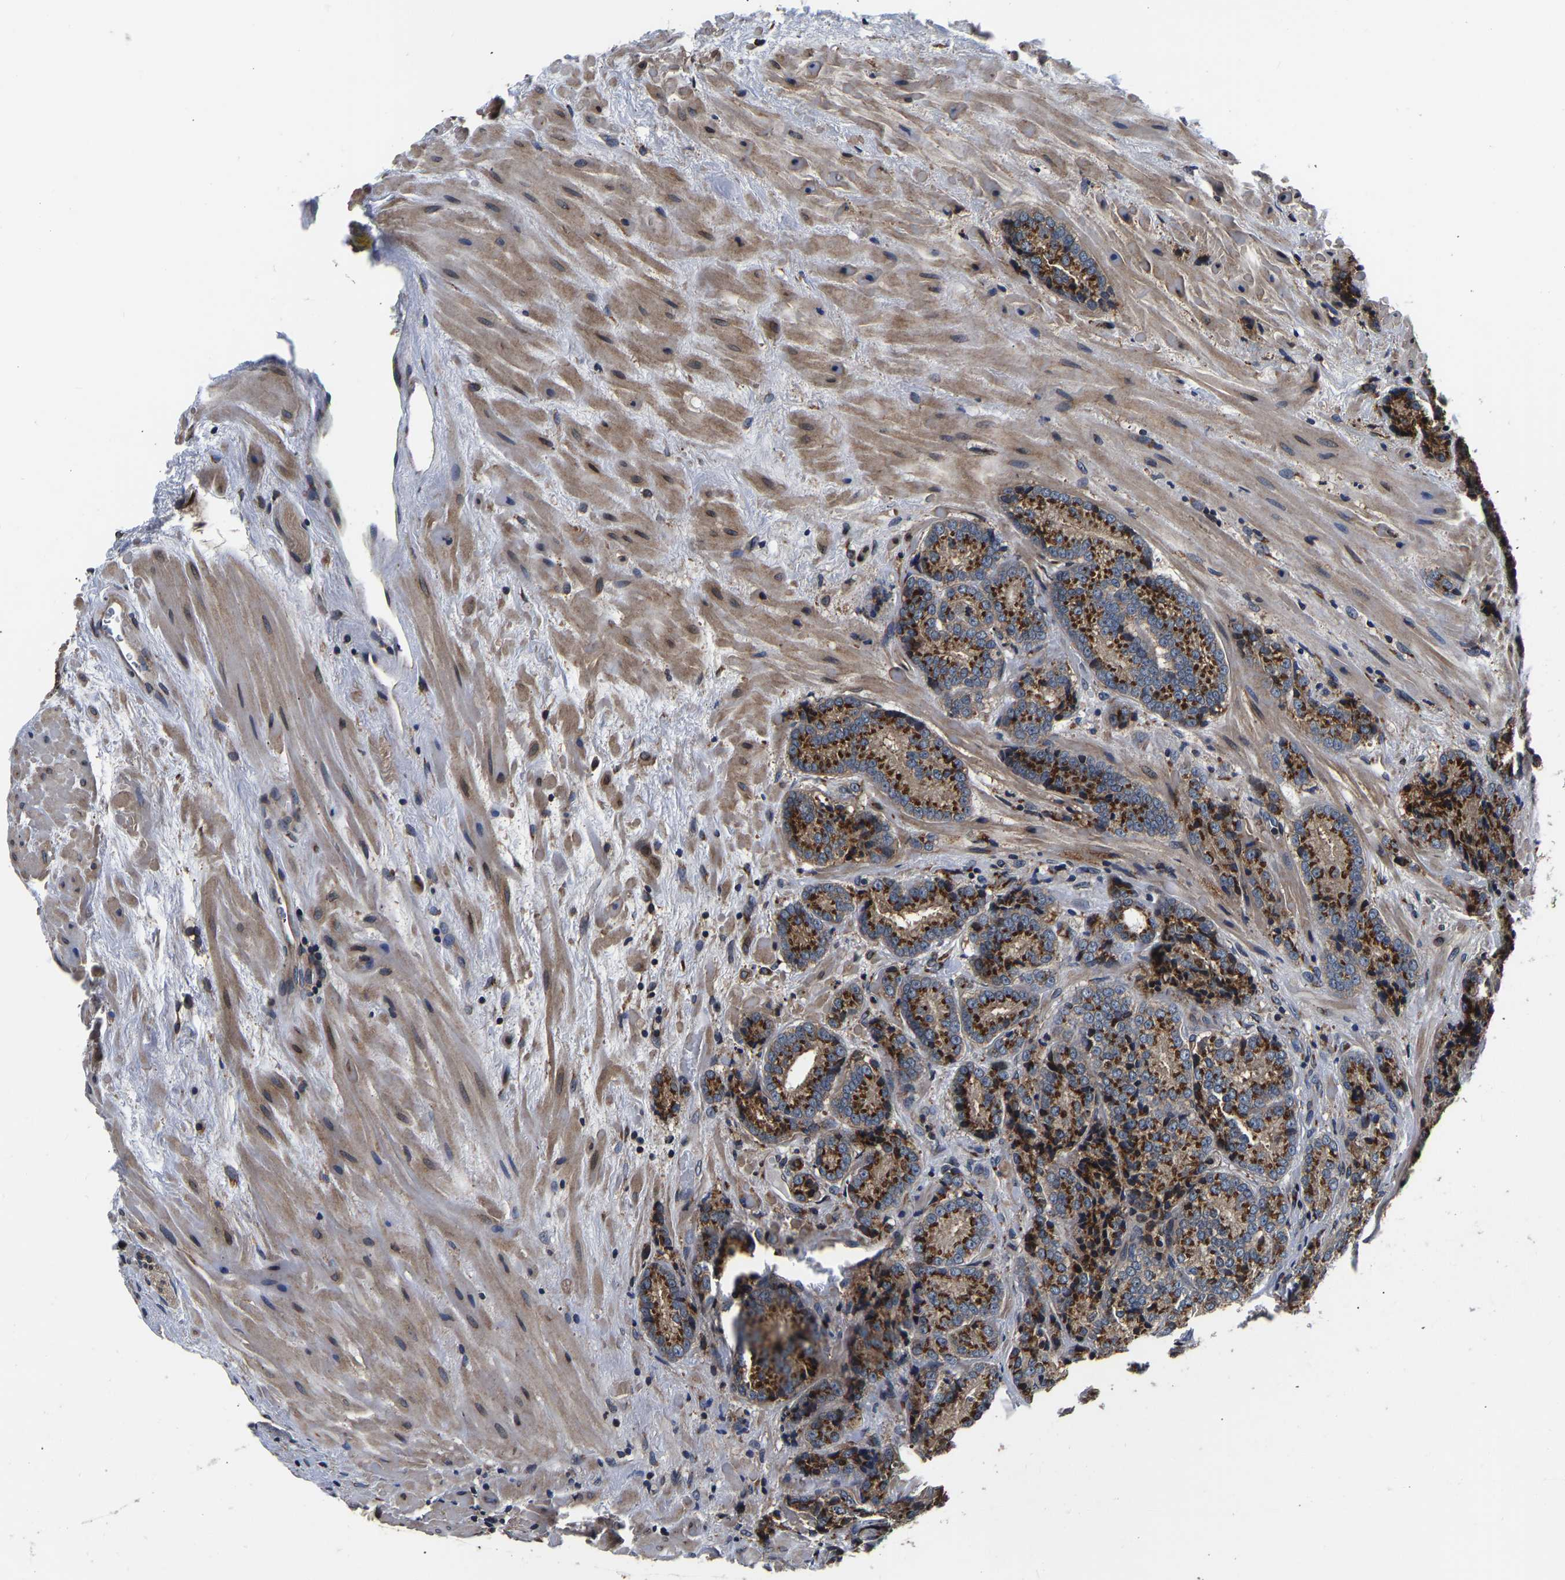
{"staining": {"intensity": "strong", "quantity": ">75%", "location": "cytoplasmic/membranous"}, "tissue": "prostate cancer", "cell_type": "Tumor cells", "image_type": "cancer", "snomed": [{"axis": "morphology", "description": "Adenocarcinoma, High grade"}, {"axis": "topography", "description": "Prostate"}], "caption": "Immunohistochemistry (IHC) staining of prostate cancer, which shows high levels of strong cytoplasmic/membranous staining in about >75% of tumor cells indicating strong cytoplasmic/membranous protein expression. The staining was performed using DAB (3,3'-diaminobenzidine) (brown) for protein detection and nuclei were counterstained in hematoxylin (blue).", "gene": "RABAC1", "patient": {"sex": "male", "age": 61}}